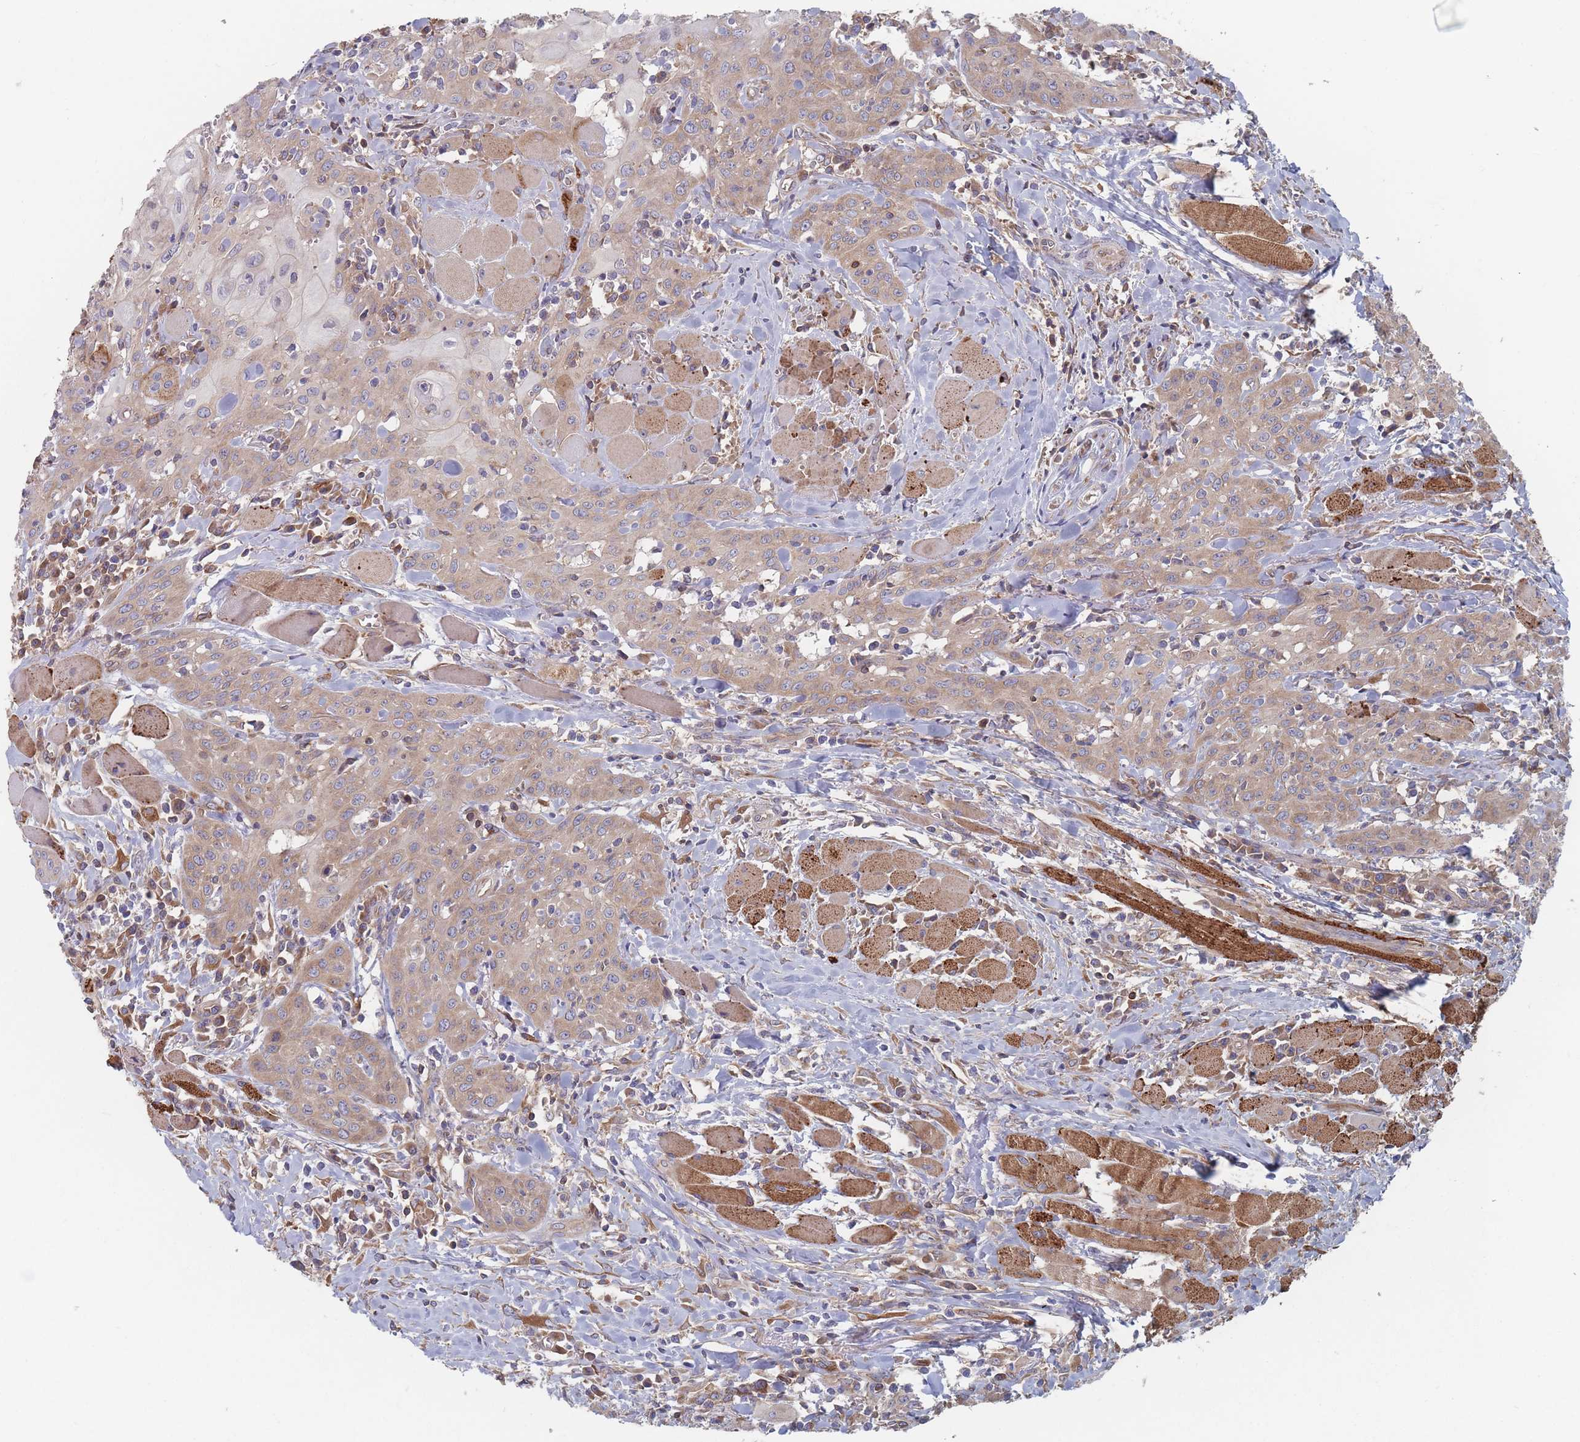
{"staining": {"intensity": "weak", "quantity": ">75%", "location": "cytoplasmic/membranous"}, "tissue": "head and neck cancer", "cell_type": "Tumor cells", "image_type": "cancer", "snomed": [{"axis": "morphology", "description": "Squamous cell carcinoma, NOS"}, {"axis": "topography", "description": "Head-Neck"}], "caption": "Brown immunohistochemical staining in squamous cell carcinoma (head and neck) demonstrates weak cytoplasmic/membranous expression in about >75% of tumor cells. (DAB IHC, brown staining for protein, blue staining for nuclei).", "gene": "KDSR", "patient": {"sex": "male", "age": 81}}